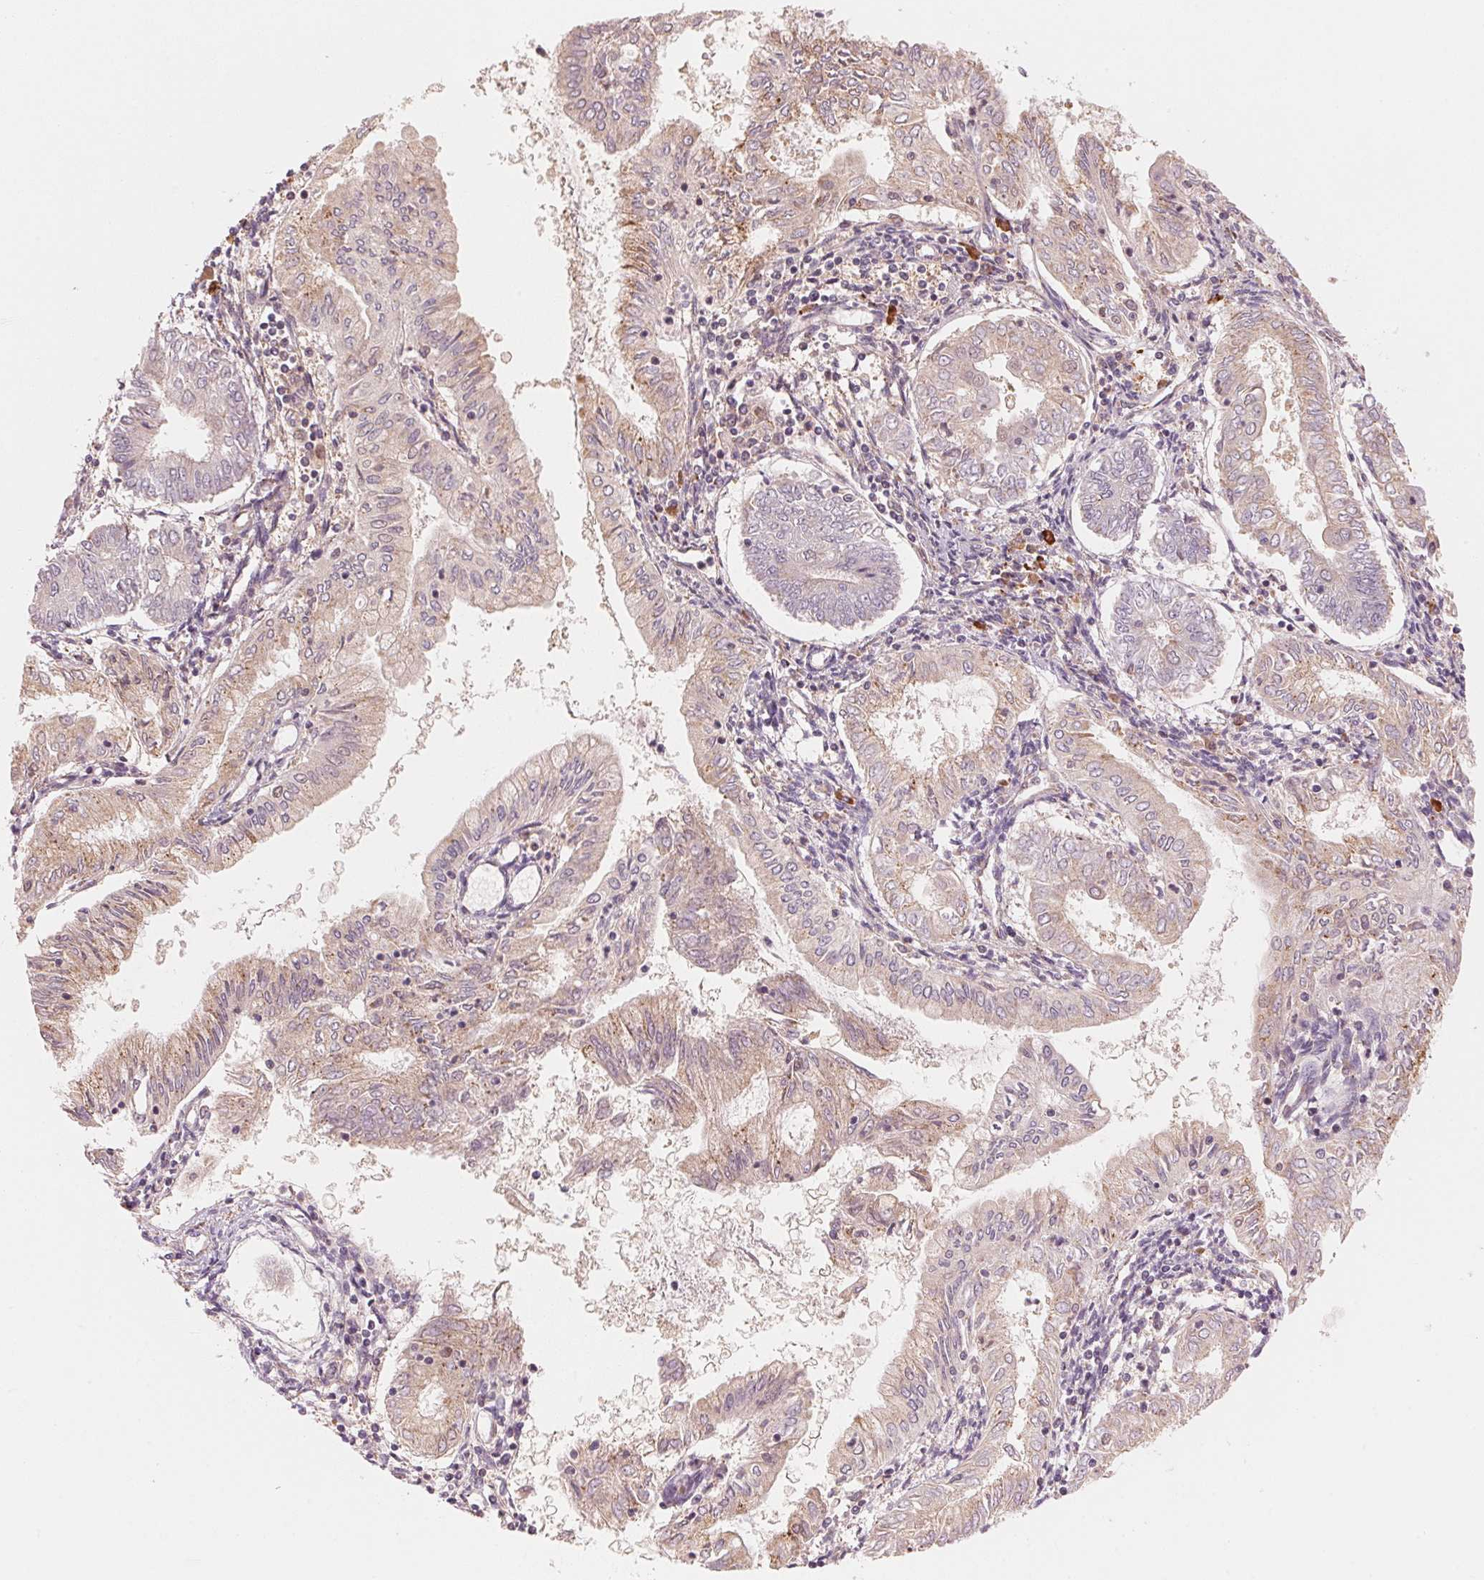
{"staining": {"intensity": "weak", "quantity": "25%-75%", "location": "cytoplasmic/membranous"}, "tissue": "endometrial cancer", "cell_type": "Tumor cells", "image_type": "cancer", "snomed": [{"axis": "morphology", "description": "Adenocarcinoma, NOS"}, {"axis": "topography", "description": "Endometrium"}], "caption": "High-power microscopy captured an immunohistochemistry image of endometrial cancer (adenocarcinoma), revealing weak cytoplasmic/membranous staining in approximately 25%-75% of tumor cells. (Brightfield microscopy of DAB IHC at high magnification).", "gene": "PRKN", "patient": {"sex": "female", "age": 68}}